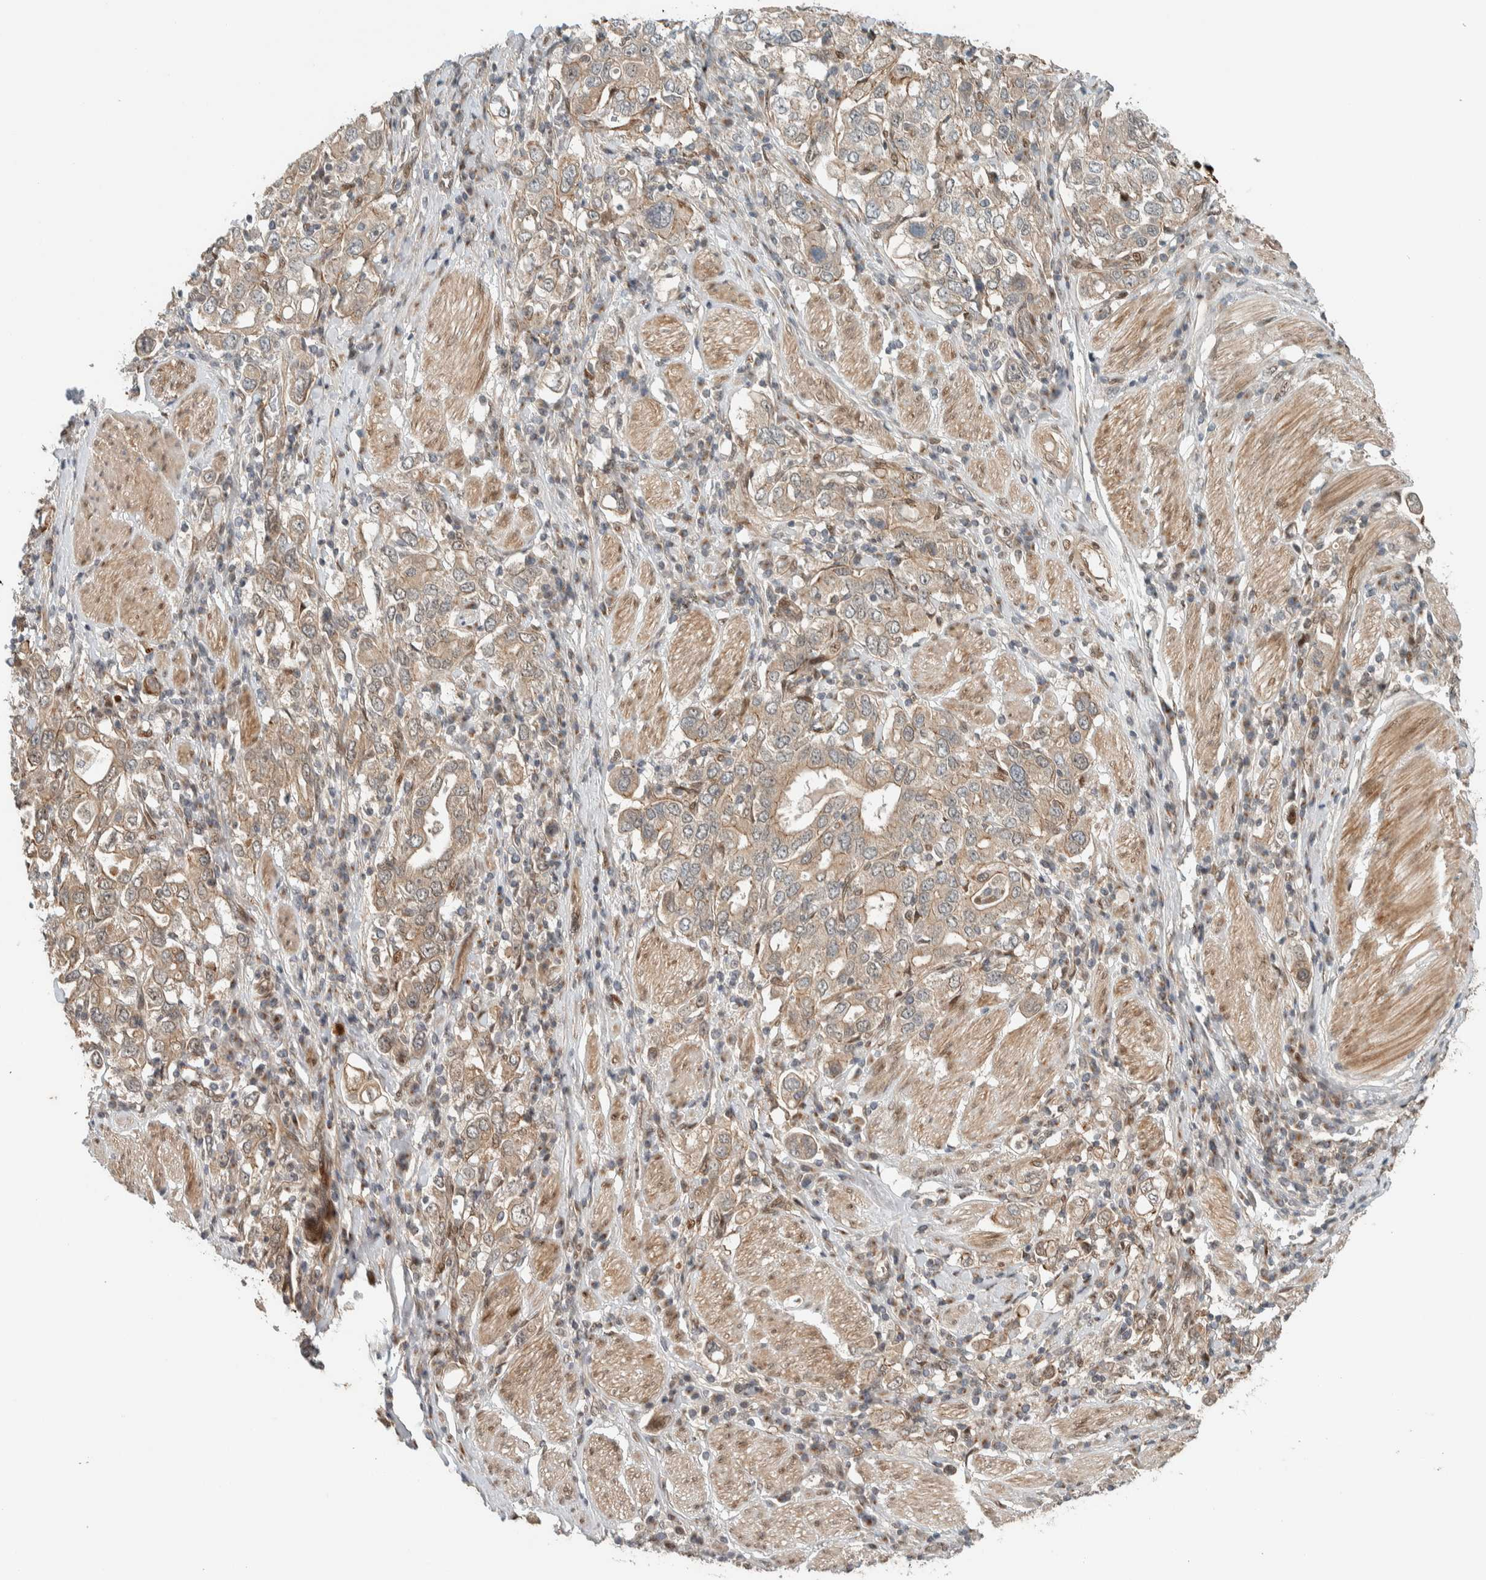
{"staining": {"intensity": "weak", "quantity": ">75%", "location": "cytoplasmic/membranous"}, "tissue": "stomach cancer", "cell_type": "Tumor cells", "image_type": "cancer", "snomed": [{"axis": "morphology", "description": "Adenocarcinoma, NOS"}, {"axis": "topography", "description": "Stomach, upper"}], "caption": "This photomicrograph demonstrates stomach adenocarcinoma stained with IHC to label a protein in brown. The cytoplasmic/membranous of tumor cells show weak positivity for the protein. Nuclei are counter-stained blue.", "gene": "STXBP4", "patient": {"sex": "male", "age": 62}}